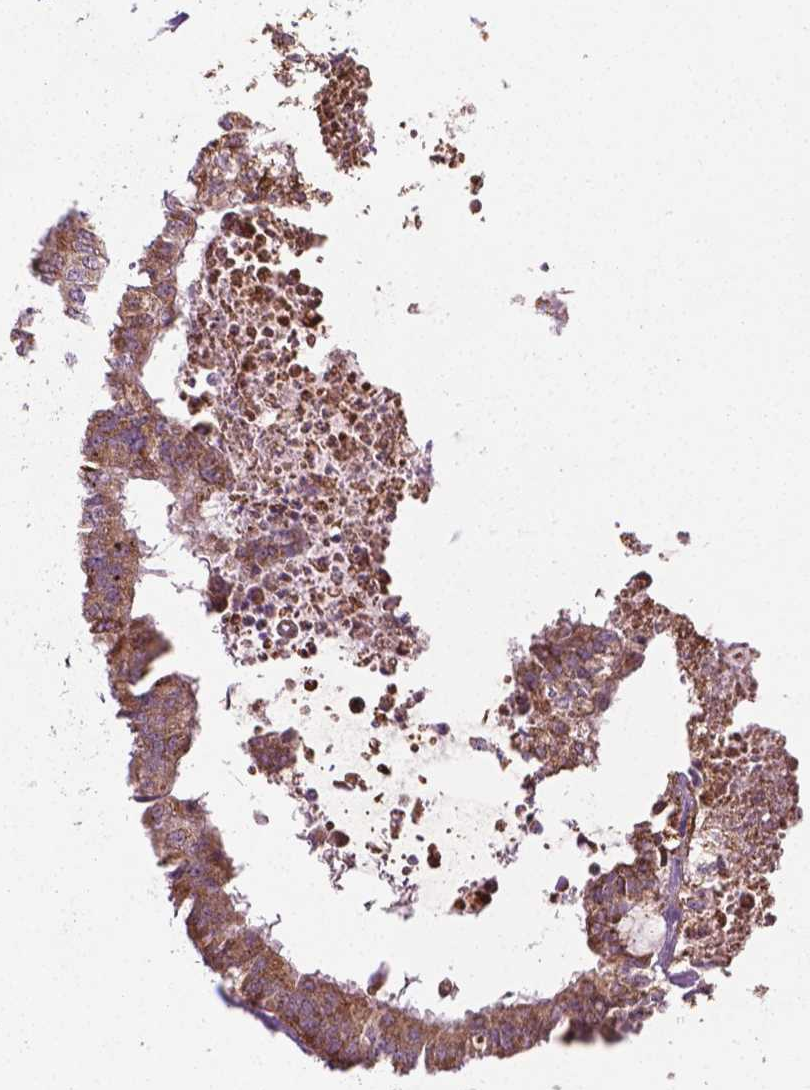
{"staining": {"intensity": "weak", "quantity": ">75%", "location": "cytoplasmic/membranous"}, "tissue": "colorectal cancer", "cell_type": "Tumor cells", "image_type": "cancer", "snomed": [{"axis": "morphology", "description": "Adenocarcinoma, NOS"}, {"axis": "topography", "description": "Colon"}, {"axis": "topography", "description": "Rectum"}], "caption": "This histopathology image displays immunohistochemistry (IHC) staining of colorectal adenocarcinoma, with low weak cytoplasmic/membranous positivity in approximately >75% of tumor cells.", "gene": "HS3ST3A1", "patient": {"sex": "male", "age": 57}}